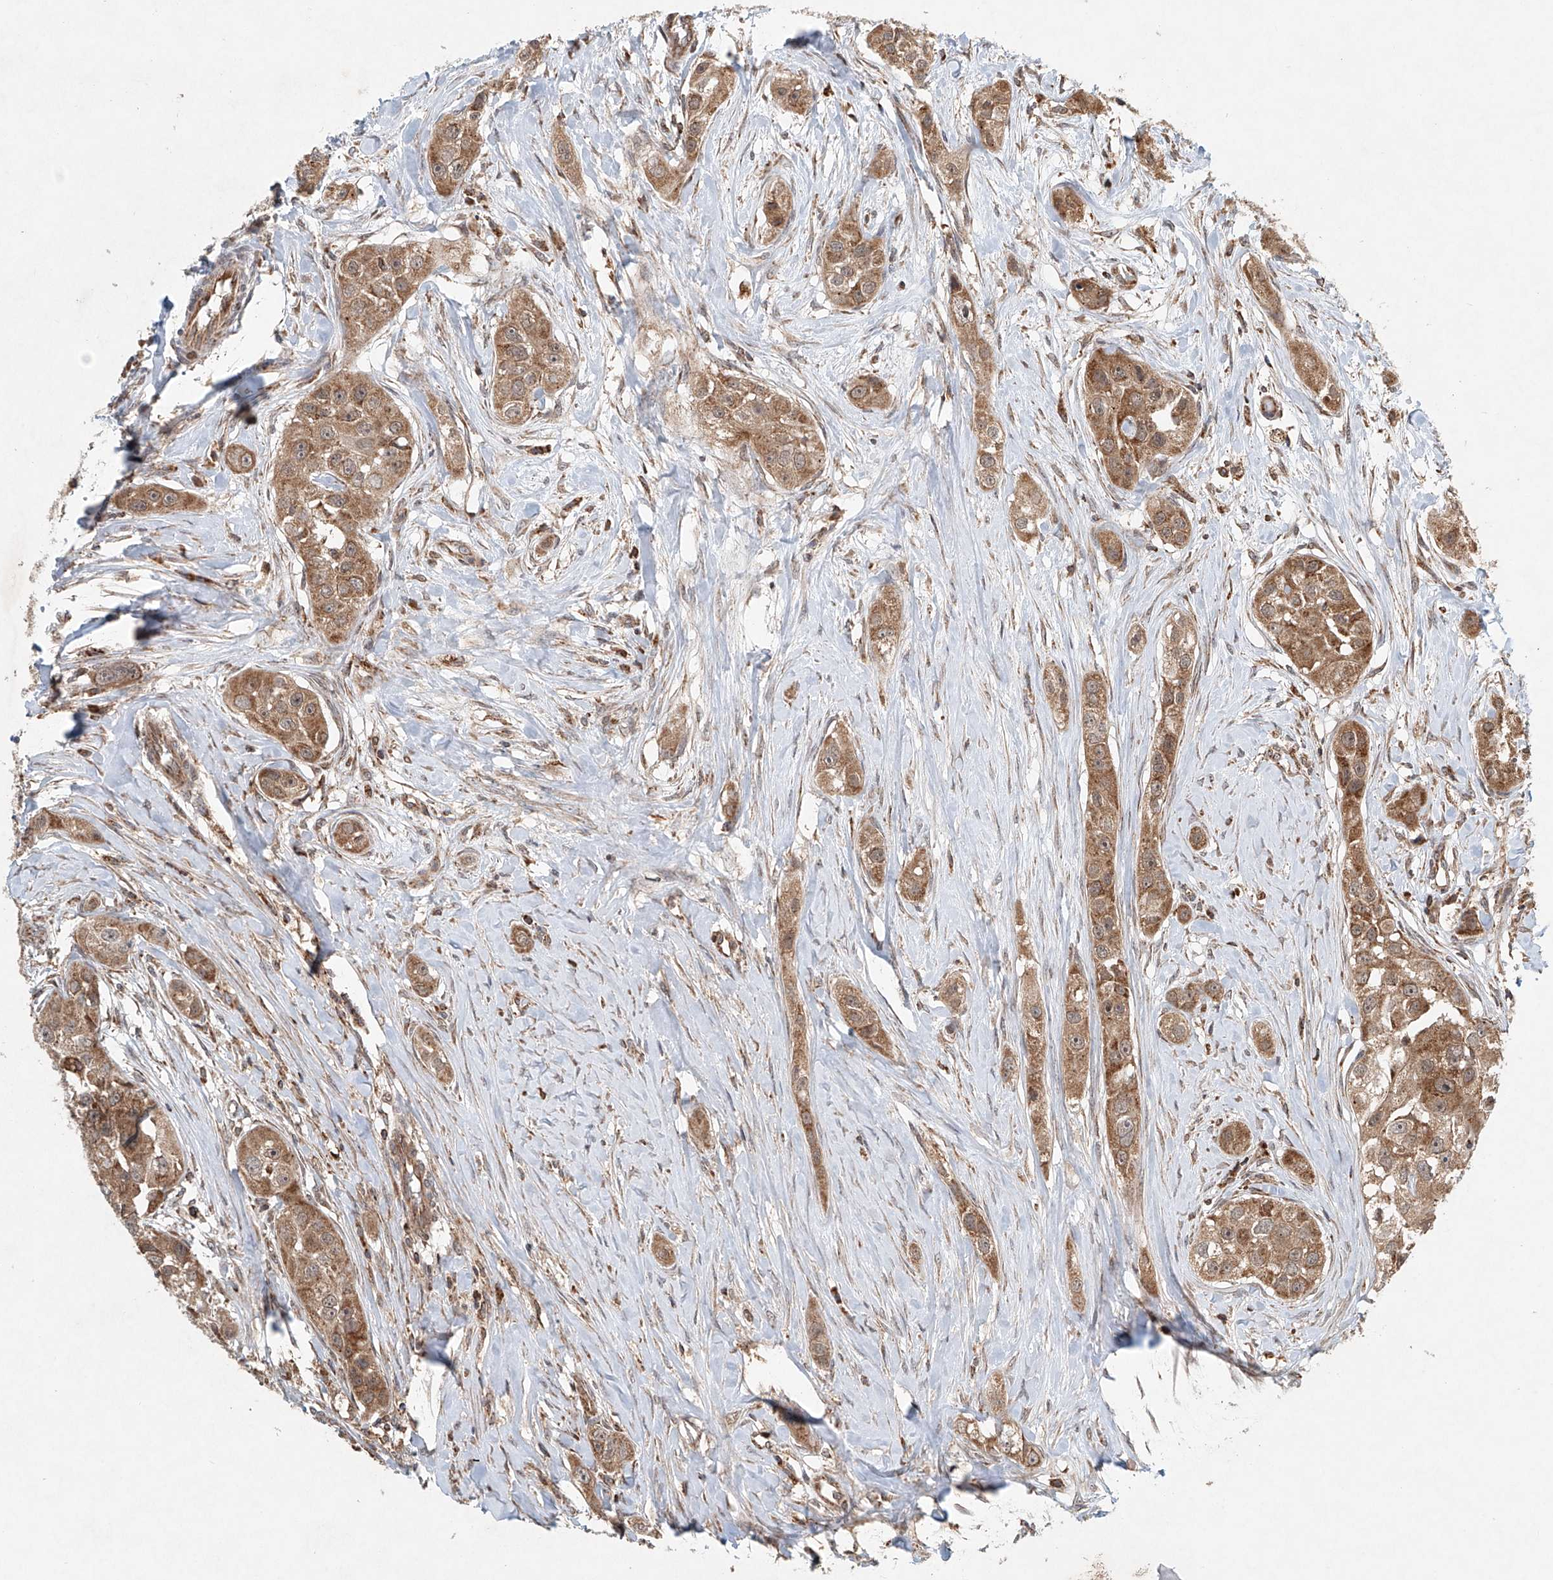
{"staining": {"intensity": "moderate", "quantity": ">75%", "location": "cytoplasmic/membranous"}, "tissue": "head and neck cancer", "cell_type": "Tumor cells", "image_type": "cancer", "snomed": [{"axis": "morphology", "description": "Normal tissue, NOS"}, {"axis": "morphology", "description": "Squamous cell carcinoma, NOS"}, {"axis": "topography", "description": "Skeletal muscle"}, {"axis": "topography", "description": "Head-Neck"}], "caption": "Protein expression analysis of human head and neck squamous cell carcinoma reveals moderate cytoplasmic/membranous positivity in approximately >75% of tumor cells.", "gene": "DCAF11", "patient": {"sex": "male", "age": 51}}